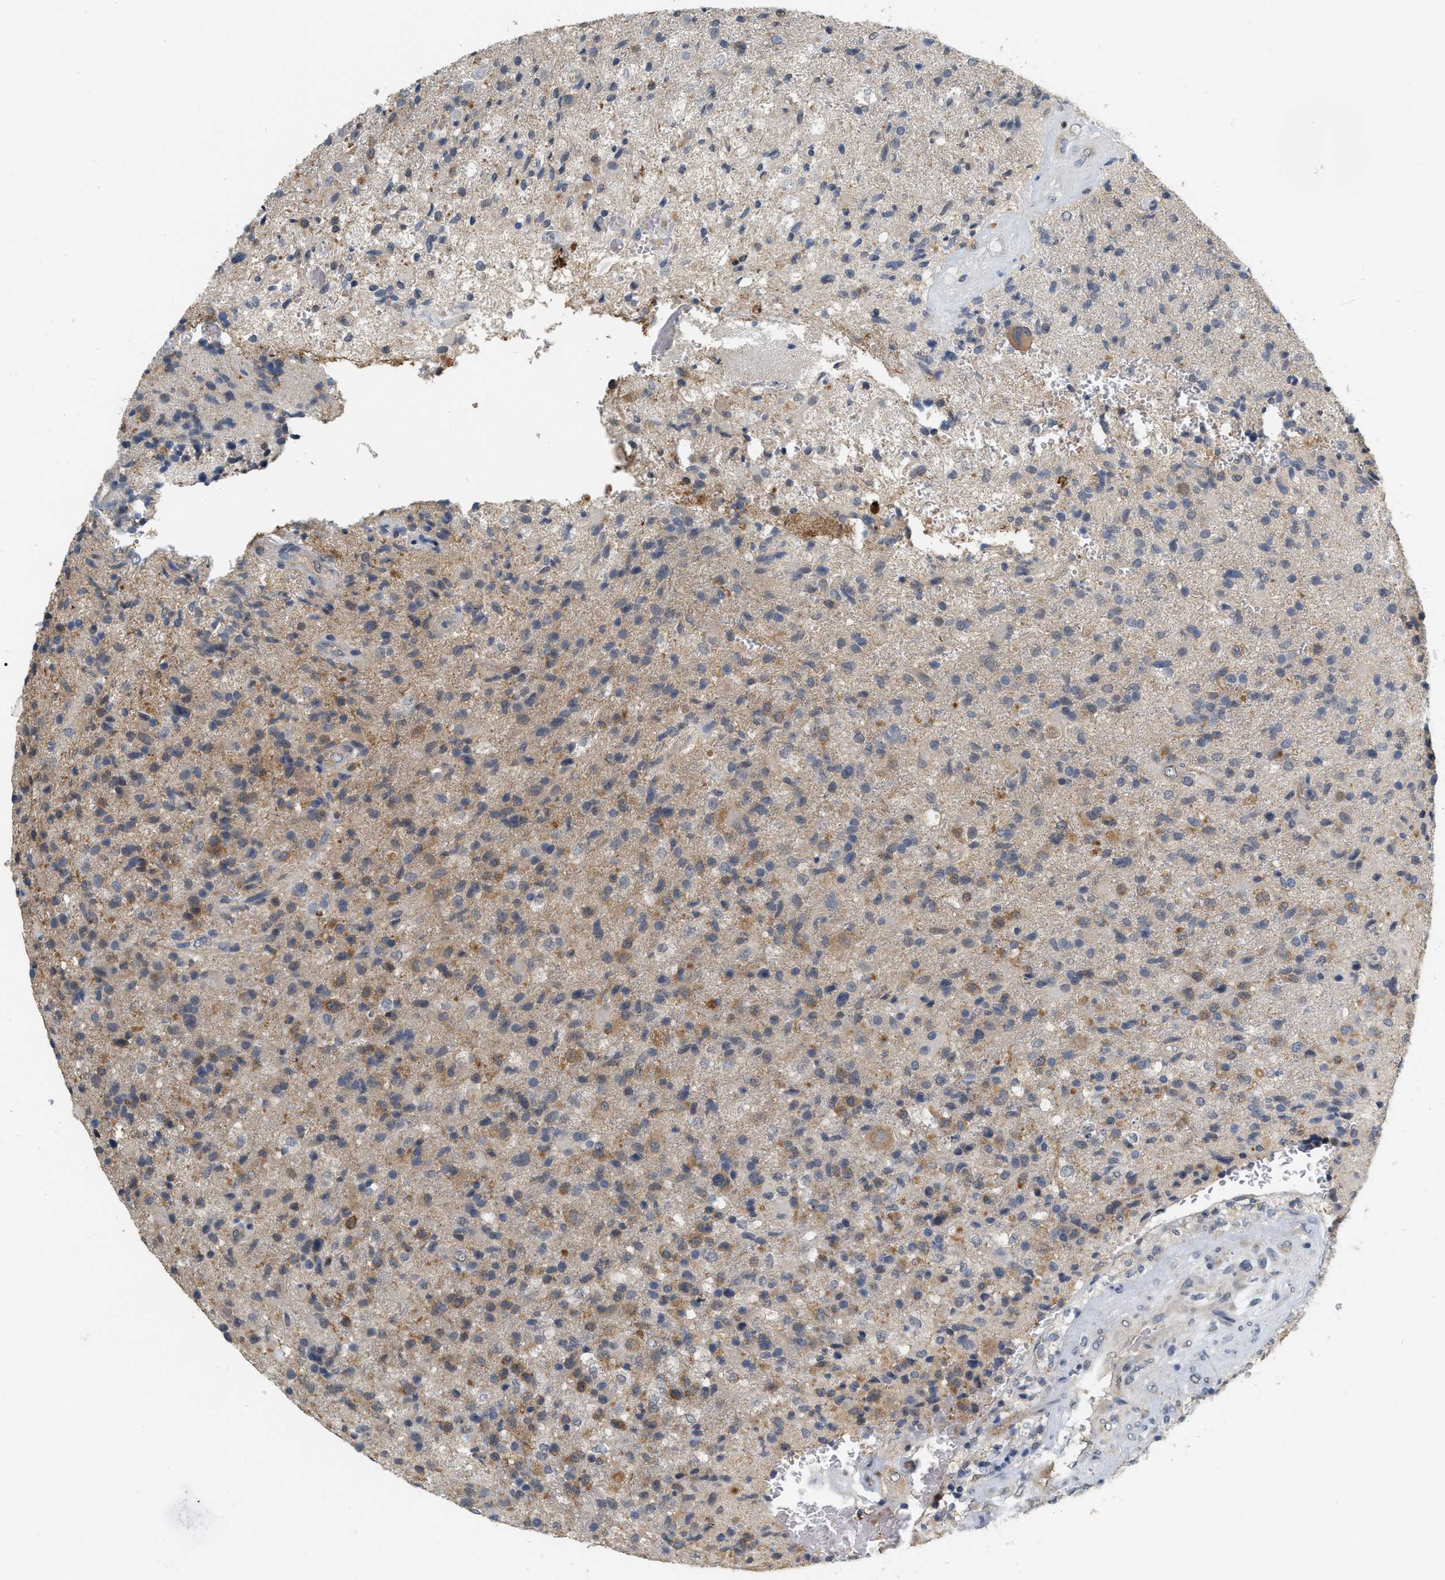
{"staining": {"intensity": "weak", "quantity": "25%-75%", "location": "cytoplasmic/membranous"}, "tissue": "glioma", "cell_type": "Tumor cells", "image_type": "cancer", "snomed": [{"axis": "morphology", "description": "Glioma, malignant, High grade"}, {"axis": "topography", "description": "Brain"}], "caption": "A low amount of weak cytoplasmic/membranous positivity is identified in approximately 25%-75% of tumor cells in glioma tissue.", "gene": "RUVBL1", "patient": {"sex": "male", "age": 72}}